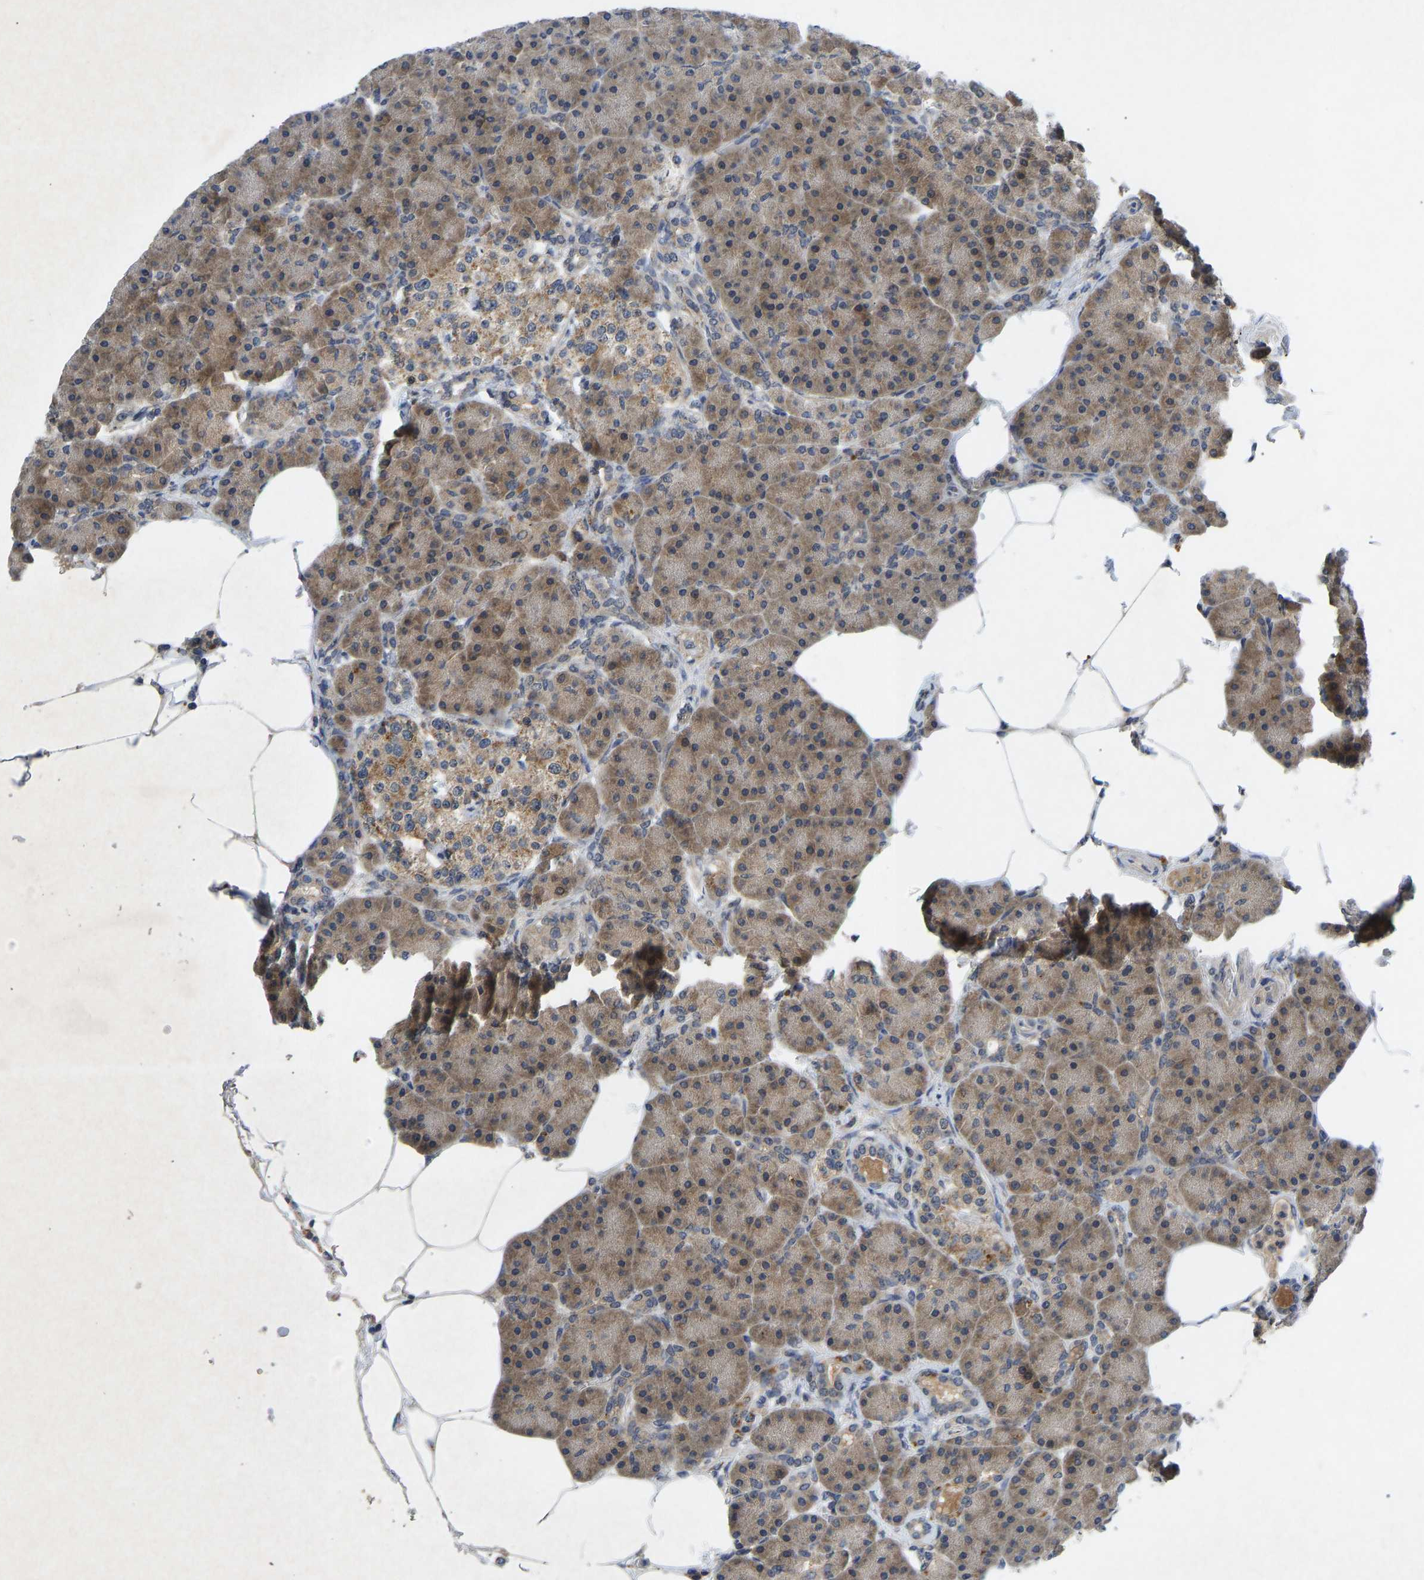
{"staining": {"intensity": "moderate", "quantity": ">75%", "location": "cytoplasmic/membranous"}, "tissue": "pancreas", "cell_type": "Exocrine glandular cells", "image_type": "normal", "snomed": [{"axis": "morphology", "description": "Normal tissue, NOS"}, {"axis": "topography", "description": "Pancreas"}], "caption": "Immunohistochemistry micrograph of benign human pancreas stained for a protein (brown), which demonstrates medium levels of moderate cytoplasmic/membranous expression in approximately >75% of exocrine glandular cells.", "gene": "PDE7A", "patient": {"sex": "female", "age": 70}}